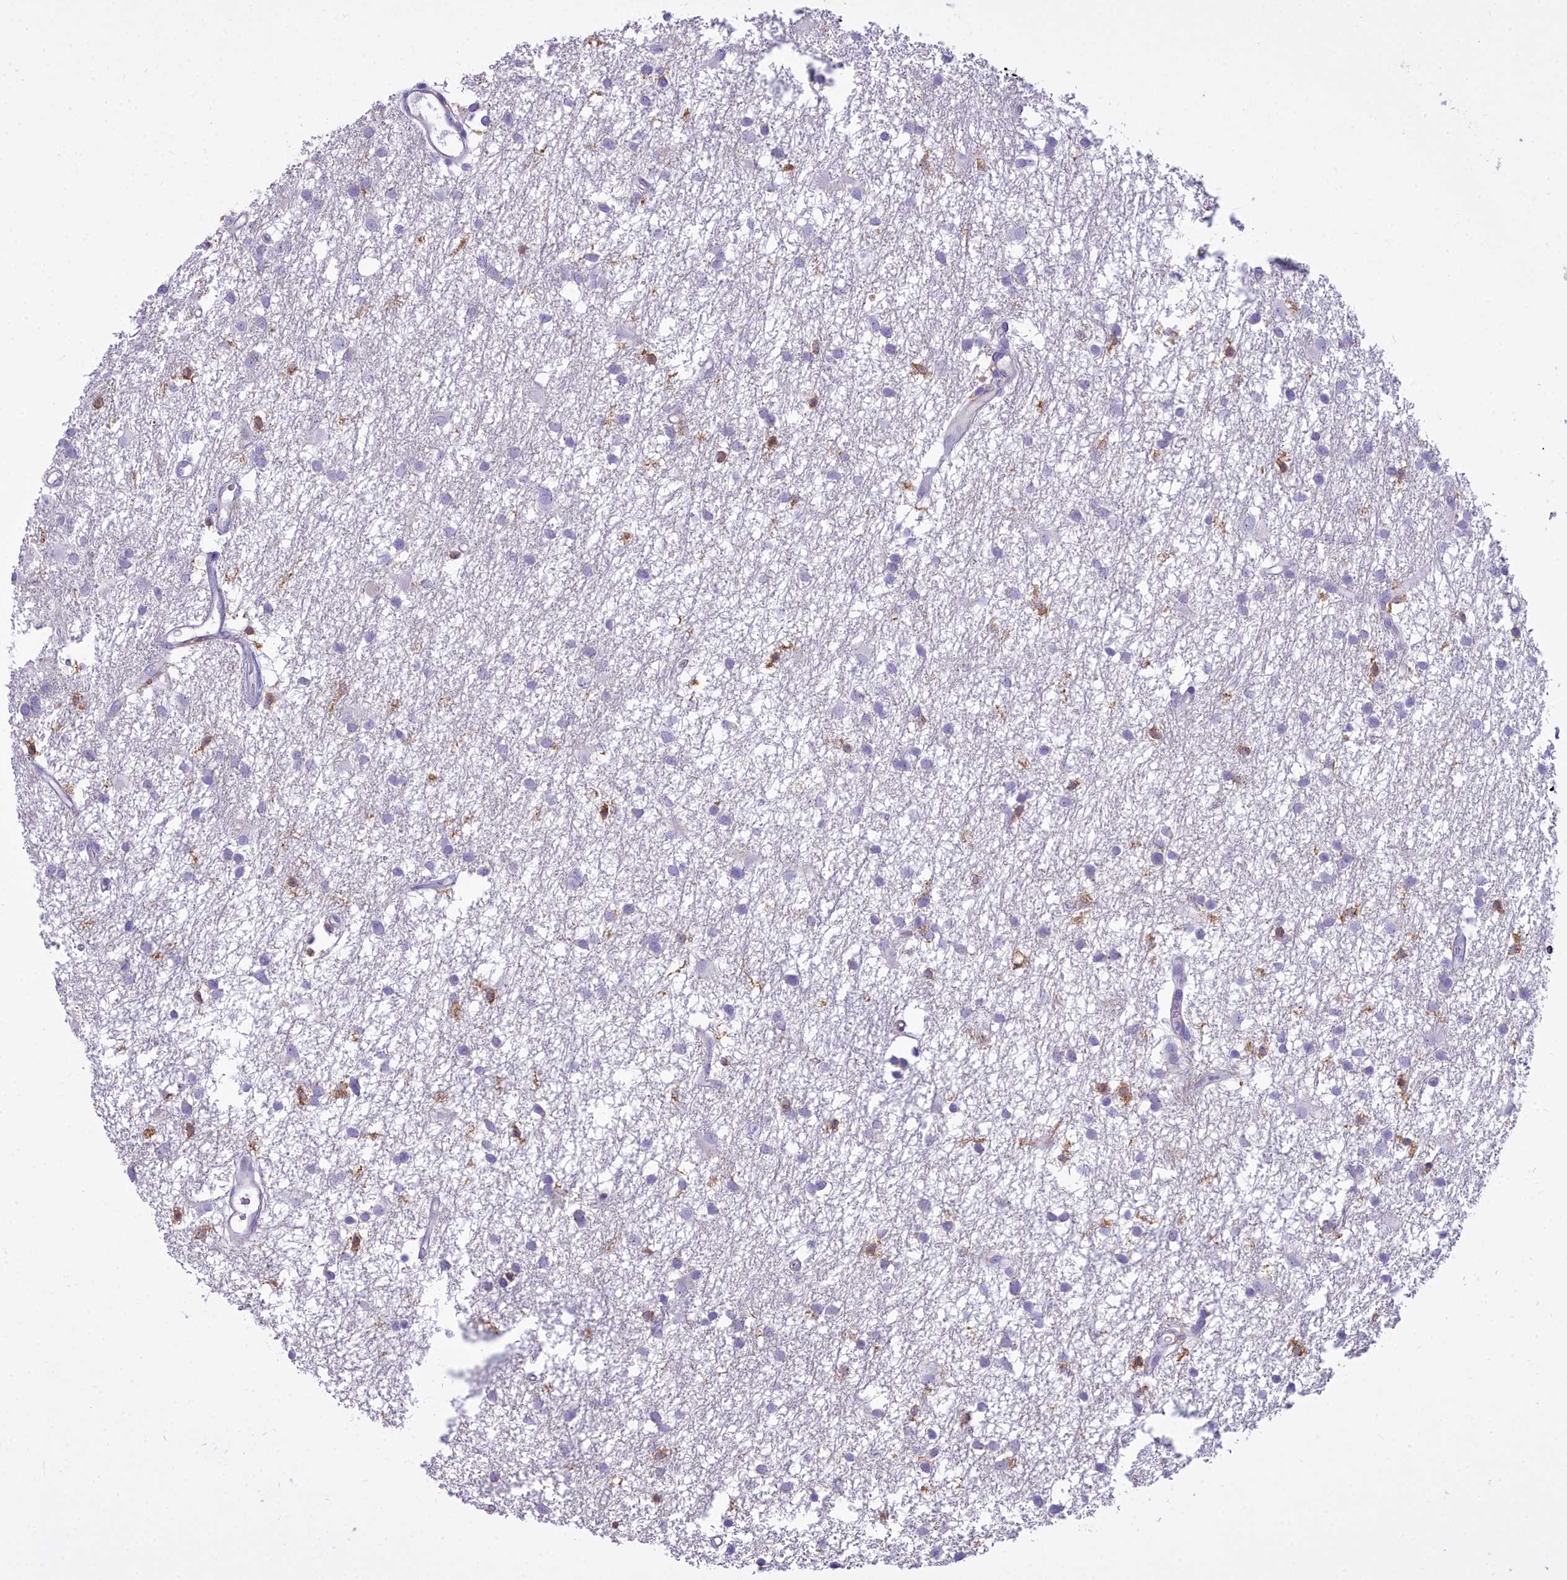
{"staining": {"intensity": "negative", "quantity": "none", "location": "none"}, "tissue": "glioma", "cell_type": "Tumor cells", "image_type": "cancer", "snomed": [{"axis": "morphology", "description": "Glioma, malignant, High grade"}, {"axis": "topography", "description": "Brain"}], "caption": "Immunohistochemistry (IHC) micrograph of malignant glioma (high-grade) stained for a protein (brown), which displays no staining in tumor cells.", "gene": "BLNK", "patient": {"sex": "male", "age": 77}}